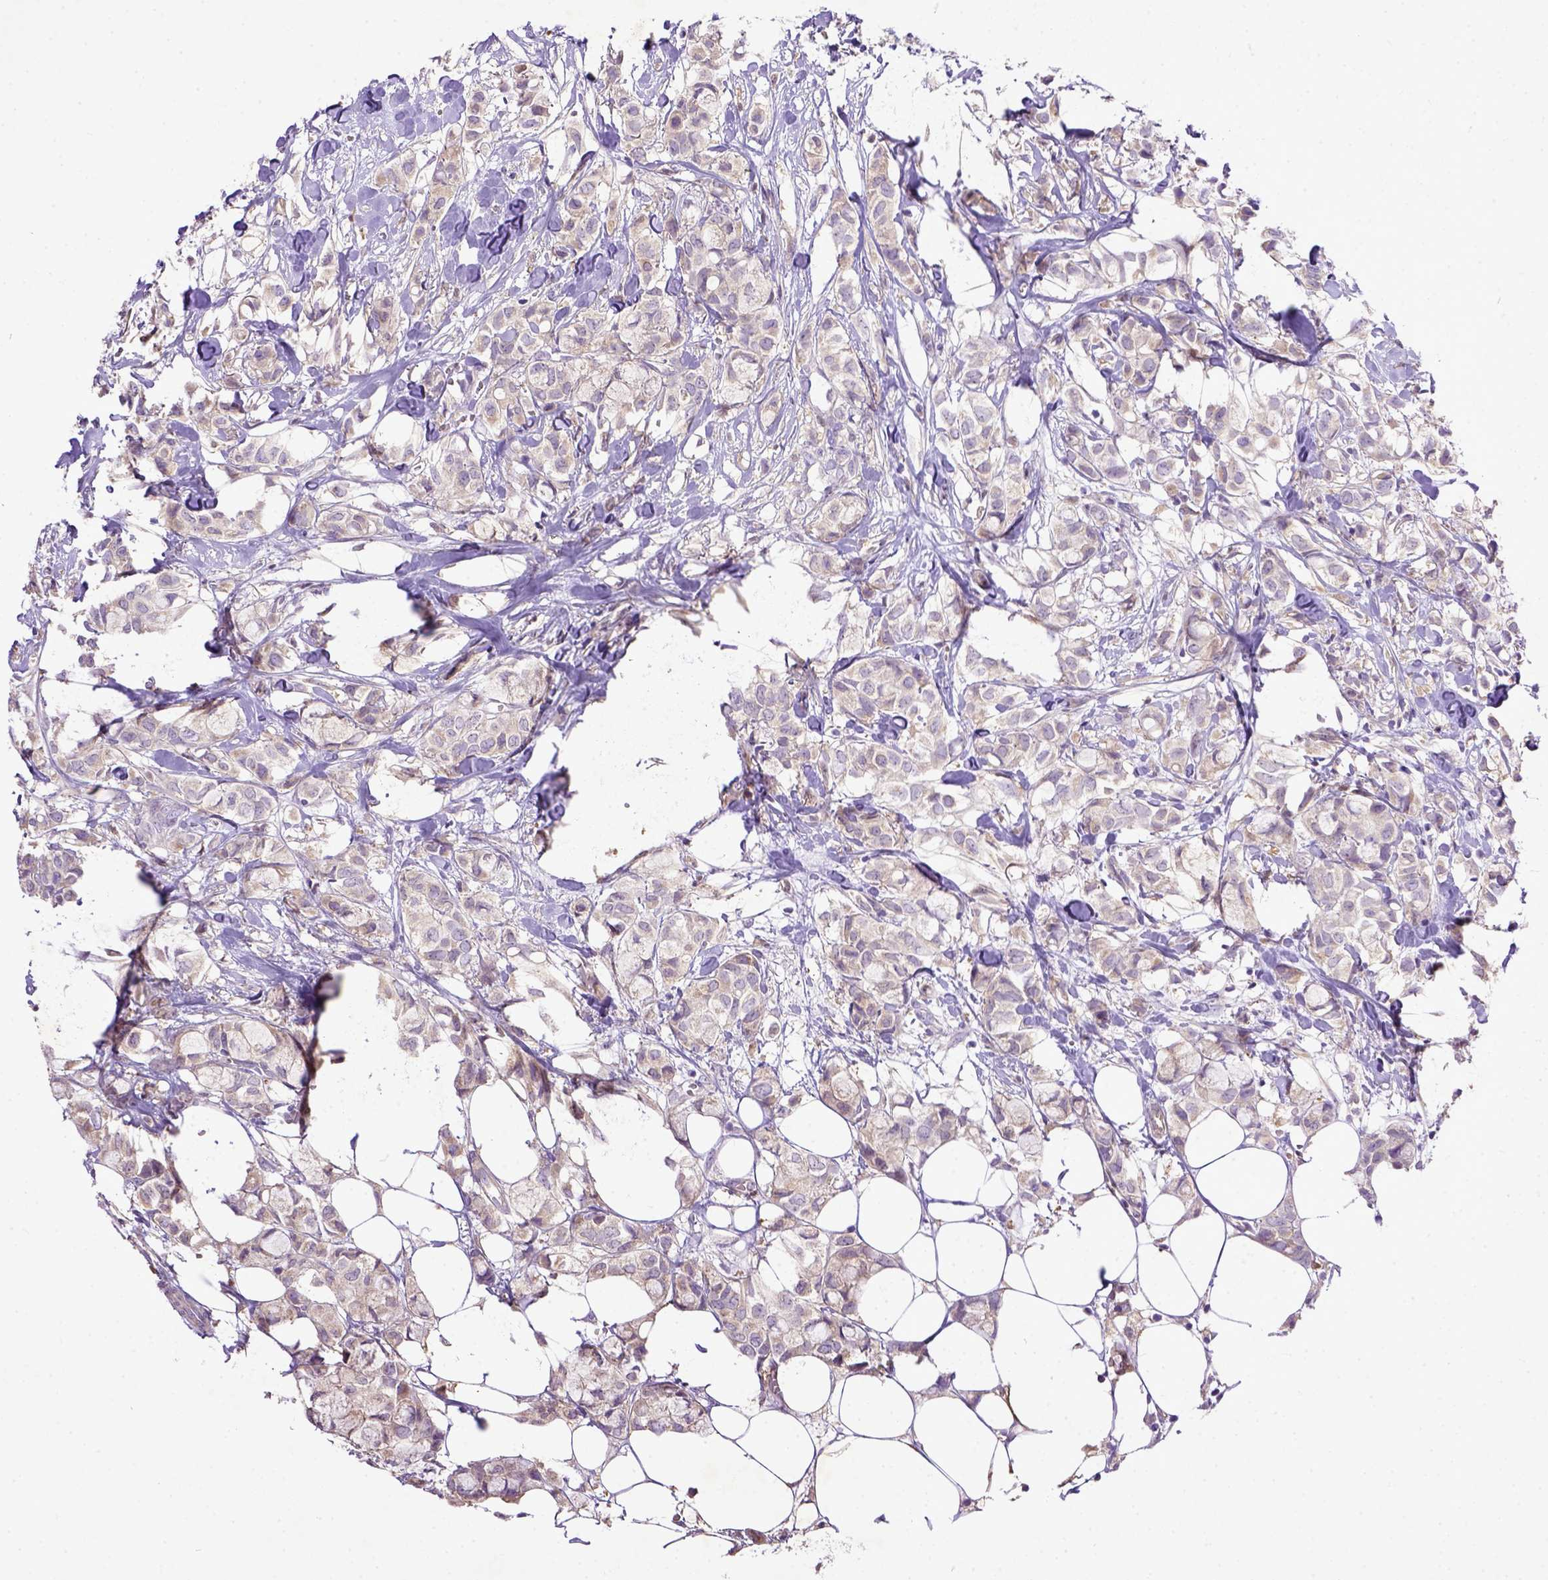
{"staining": {"intensity": "weak", "quantity": "25%-75%", "location": "cytoplasmic/membranous"}, "tissue": "breast cancer", "cell_type": "Tumor cells", "image_type": "cancer", "snomed": [{"axis": "morphology", "description": "Duct carcinoma"}, {"axis": "topography", "description": "Breast"}], "caption": "Infiltrating ductal carcinoma (breast) was stained to show a protein in brown. There is low levels of weak cytoplasmic/membranous expression in about 25%-75% of tumor cells.", "gene": "DEPDC1B", "patient": {"sex": "female", "age": 85}}